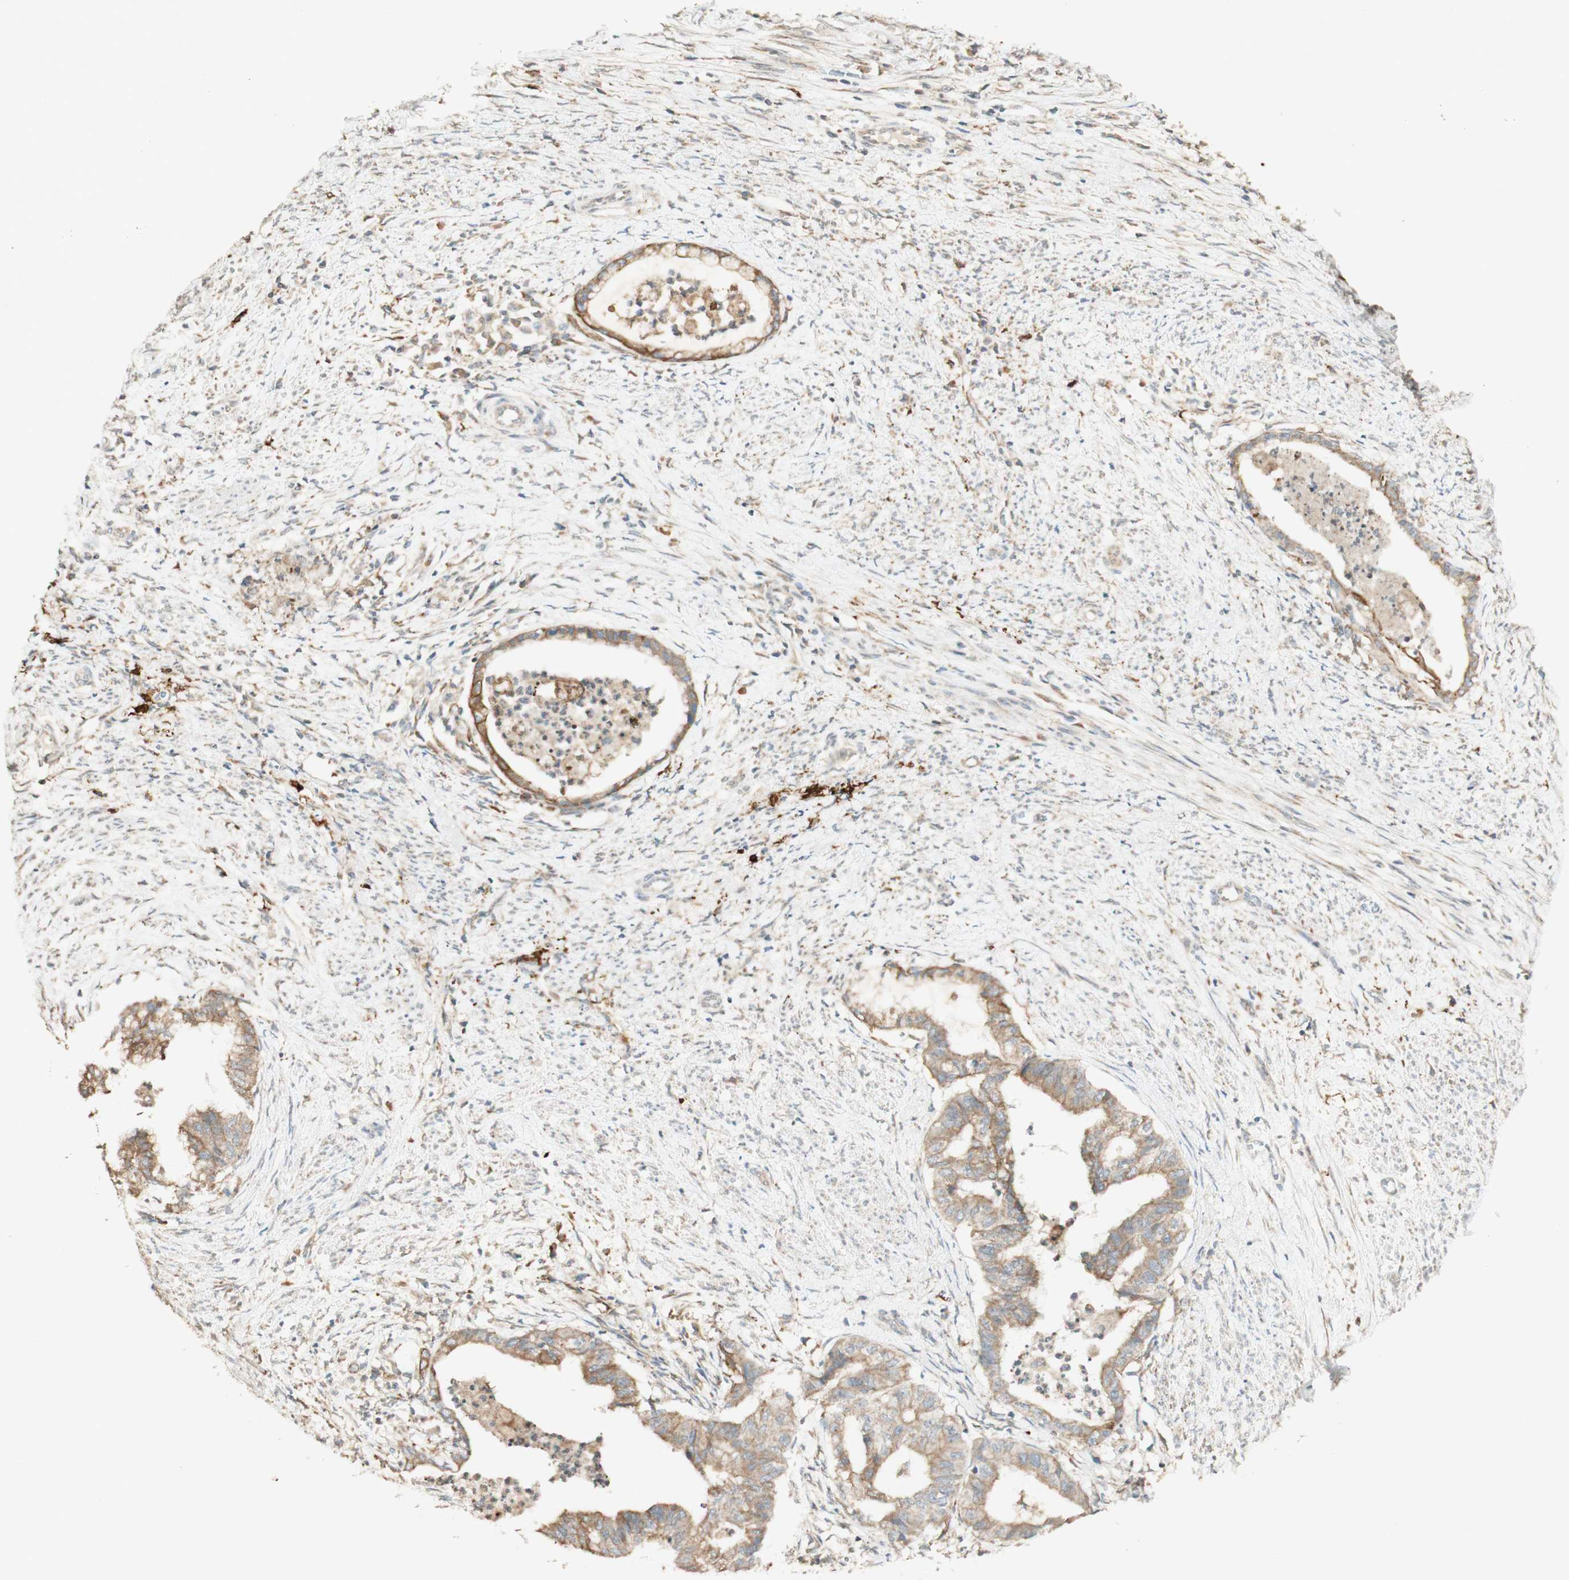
{"staining": {"intensity": "moderate", "quantity": ">75%", "location": "cytoplasmic/membranous"}, "tissue": "endometrial cancer", "cell_type": "Tumor cells", "image_type": "cancer", "snomed": [{"axis": "morphology", "description": "Necrosis, NOS"}, {"axis": "morphology", "description": "Adenocarcinoma, NOS"}, {"axis": "topography", "description": "Endometrium"}], "caption": "Immunohistochemical staining of human endometrial cancer shows medium levels of moderate cytoplasmic/membranous positivity in approximately >75% of tumor cells. The protein of interest is shown in brown color, while the nuclei are stained blue.", "gene": "CLCN2", "patient": {"sex": "female", "age": 79}}